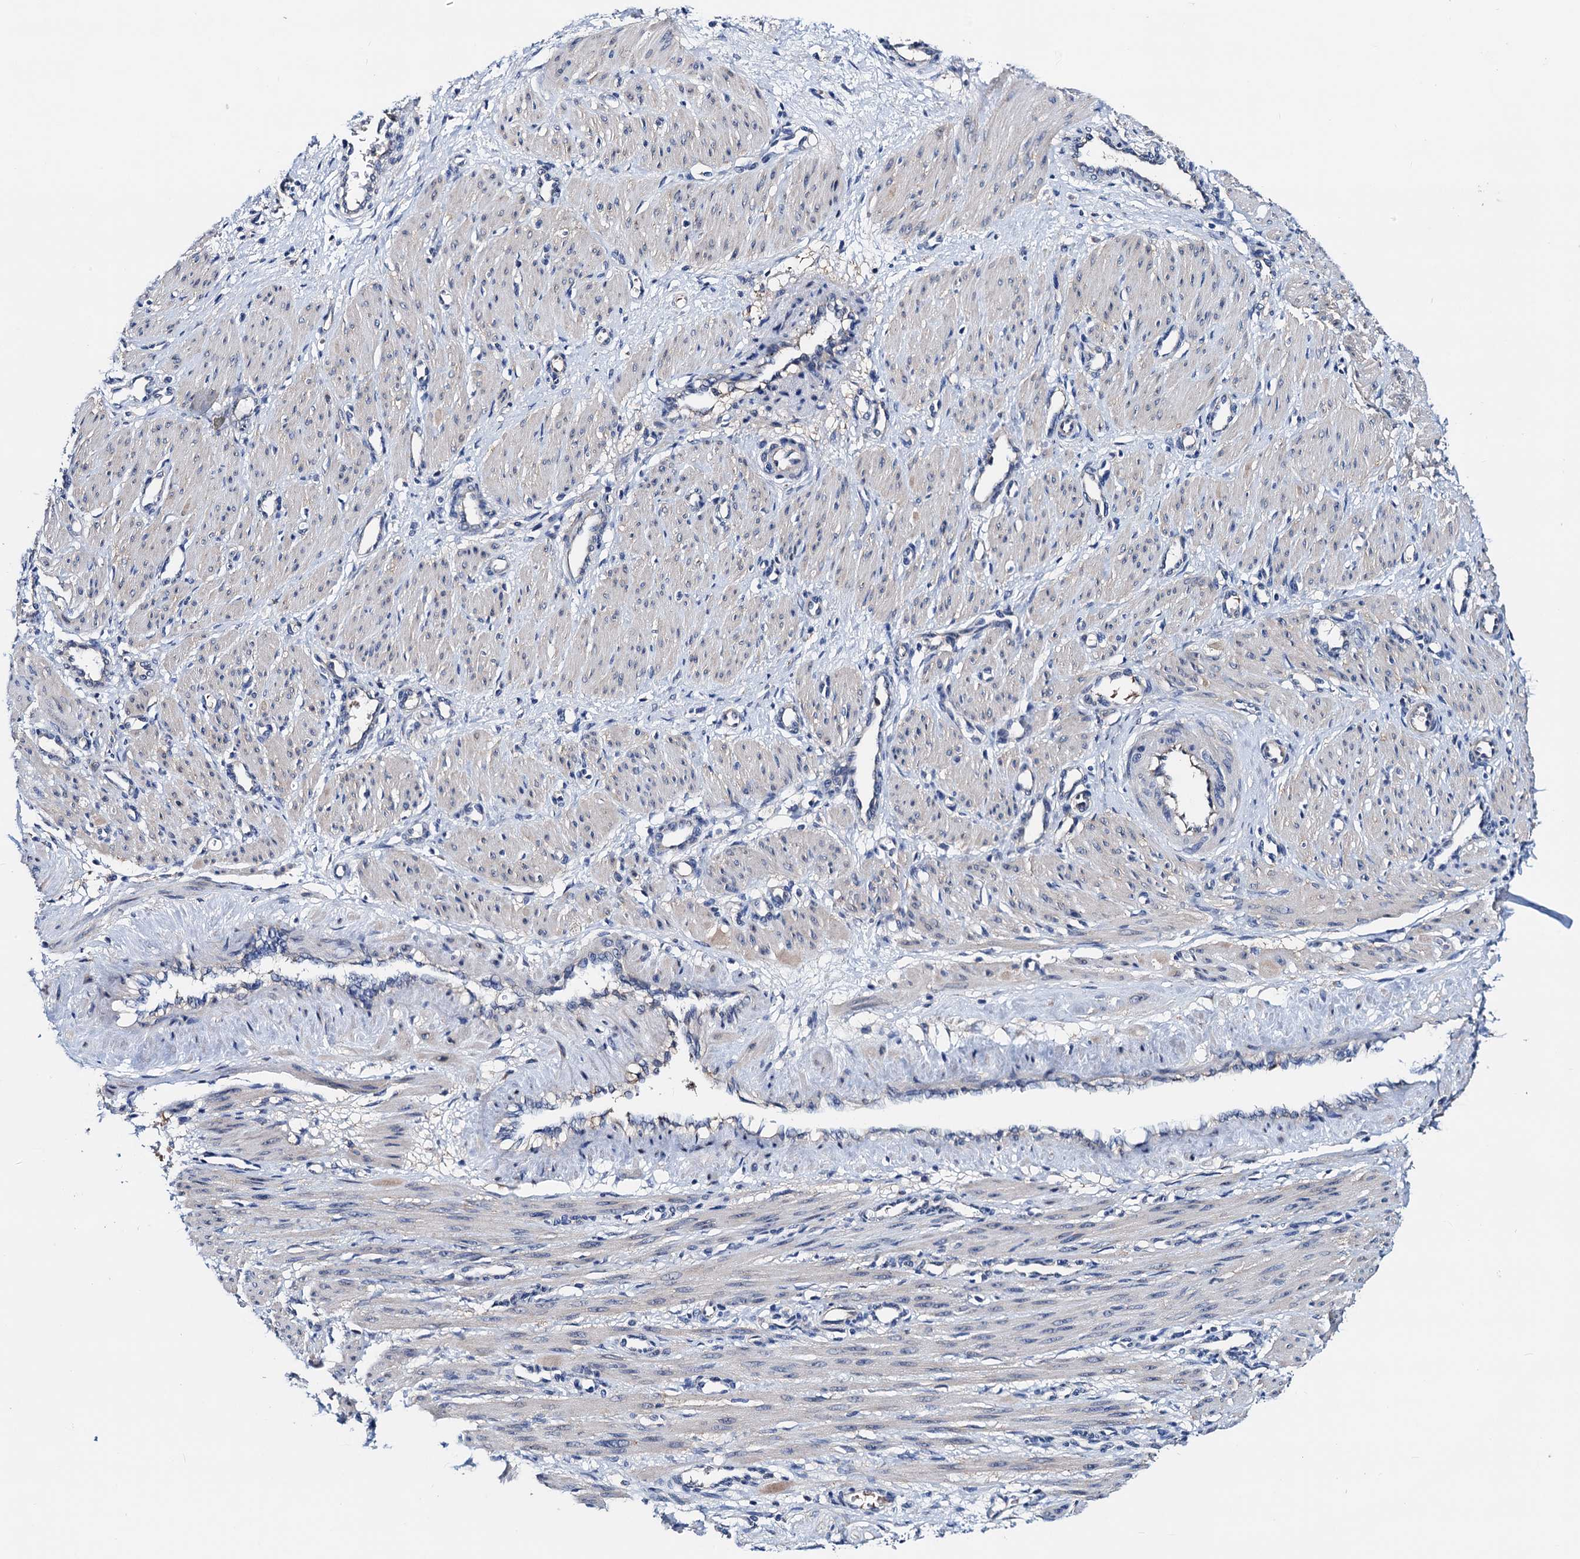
{"staining": {"intensity": "moderate", "quantity": "<25%", "location": "cytoplasmic/membranous"}, "tissue": "smooth muscle", "cell_type": "Smooth muscle cells", "image_type": "normal", "snomed": [{"axis": "morphology", "description": "Normal tissue, NOS"}, {"axis": "topography", "description": "Endometrium"}], "caption": "Smooth muscle stained with immunohistochemistry (IHC) reveals moderate cytoplasmic/membranous positivity in about <25% of smooth muscle cells.", "gene": "GCOM1", "patient": {"sex": "female", "age": 33}}